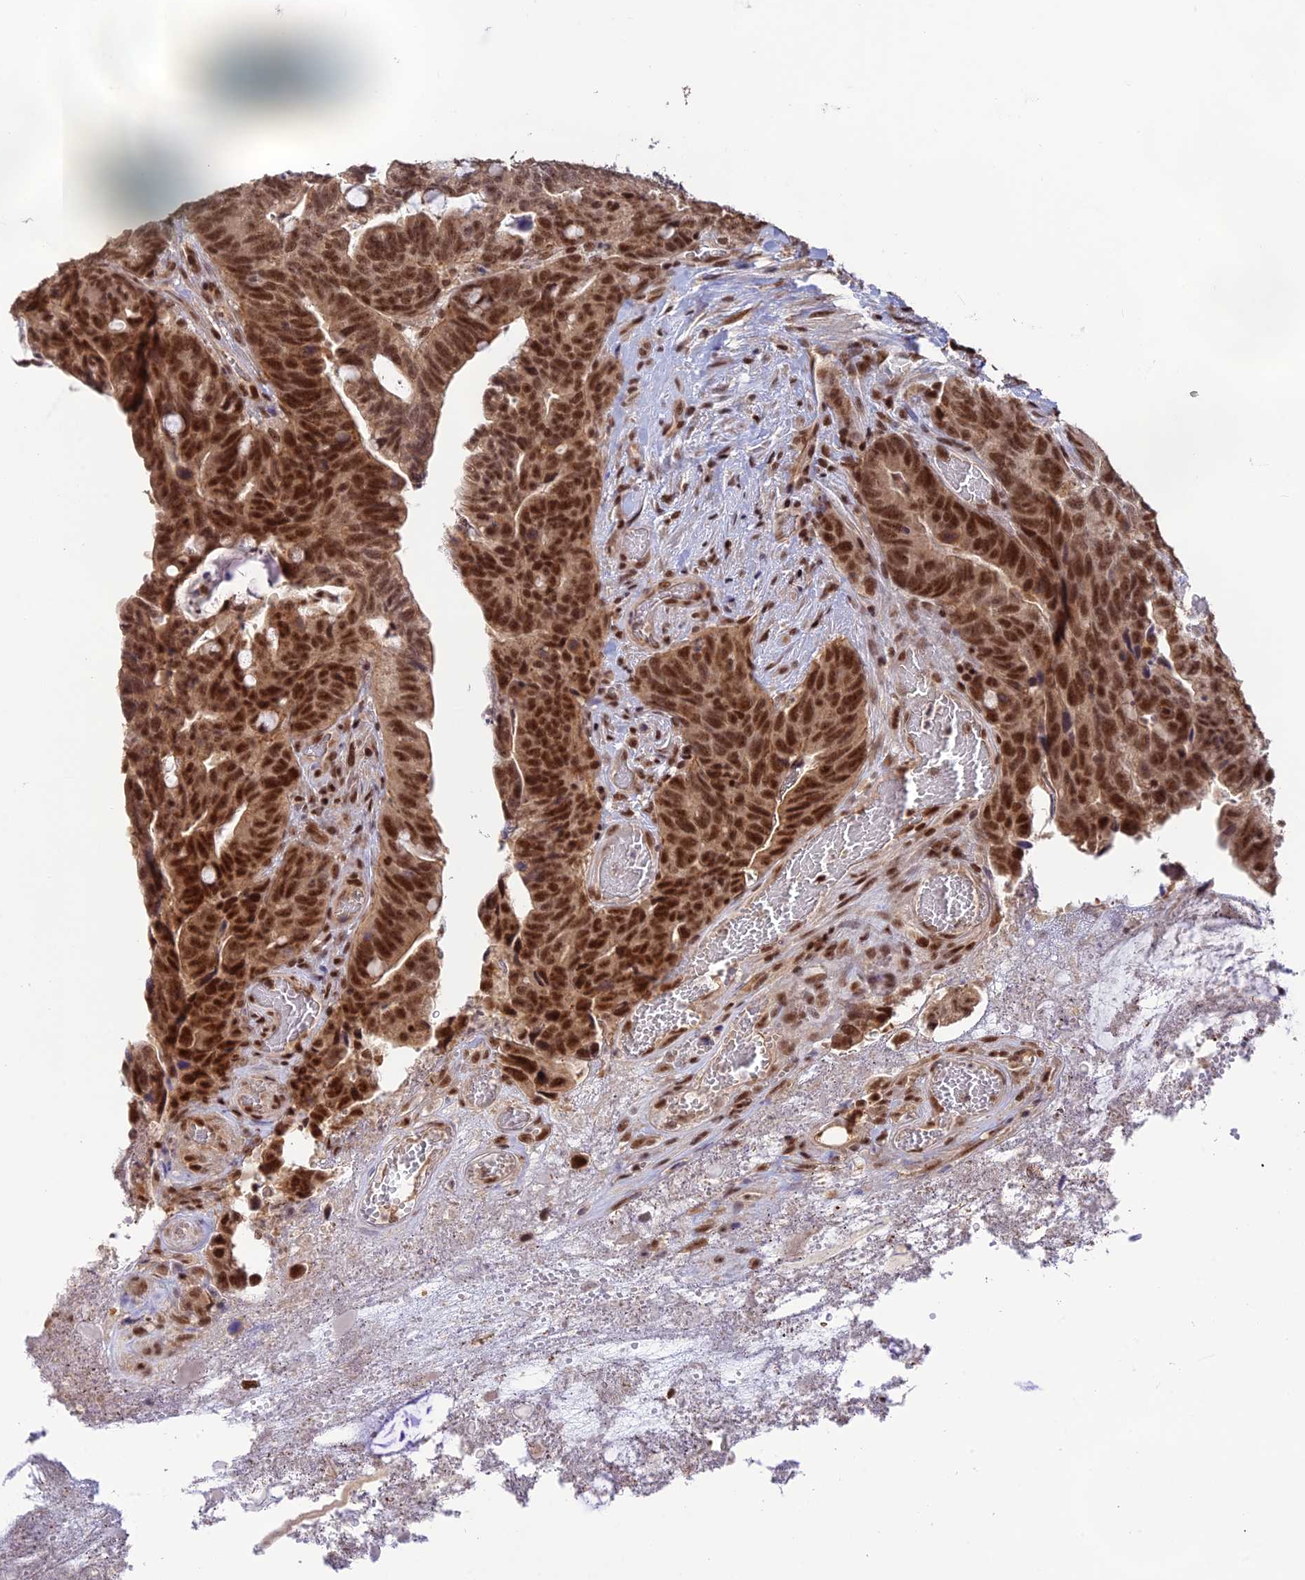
{"staining": {"intensity": "strong", "quantity": ">75%", "location": "nuclear"}, "tissue": "colorectal cancer", "cell_type": "Tumor cells", "image_type": "cancer", "snomed": [{"axis": "morphology", "description": "Adenocarcinoma, NOS"}, {"axis": "topography", "description": "Colon"}], "caption": "Tumor cells demonstrate high levels of strong nuclear expression in about >75% of cells in human adenocarcinoma (colorectal).", "gene": "THAP11", "patient": {"sex": "female", "age": 82}}